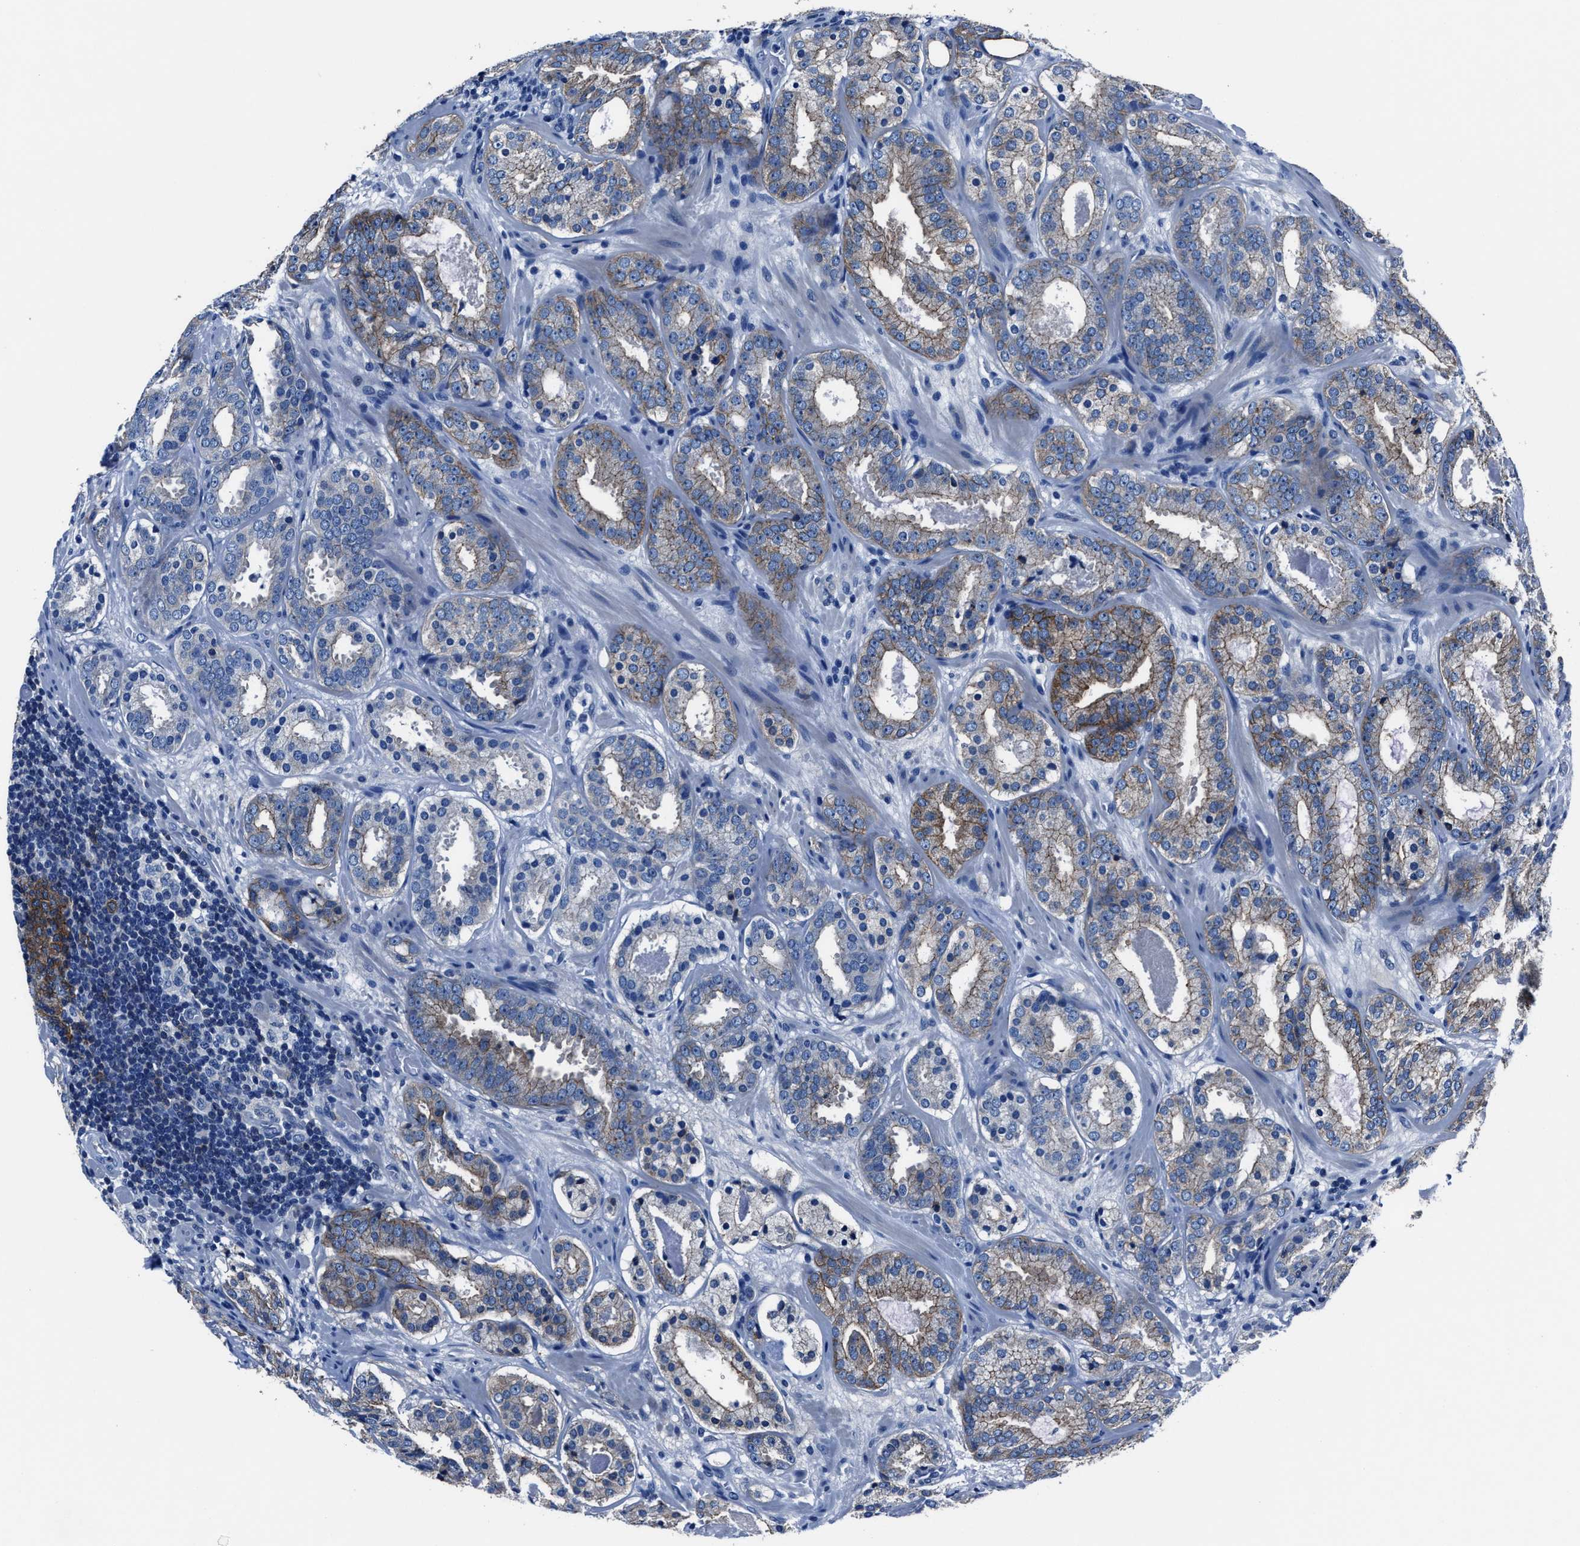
{"staining": {"intensity": "moderate", "quantity": "25%-75%", "location": "cytoplasmic/membranous"}, "tissue": "prostate cancer", "cell_type": "Tumor cells", "image_type": "cancer", "snomed": [{"axis": "morphology", "description": "Adenocarcinoma, Low grade"}, {"axis": "topography", "description": "Prostate"}], "caption": "Tumor cells exhibit moderate cytoplasmic/membranous staining in approximately 25%-75% of cells in prostate cancer. (brown staining indicates protein expression, while blue staining denotes nuclei).", "gene": "LMO7", "patient": {"sex": "male", "age": 69}}